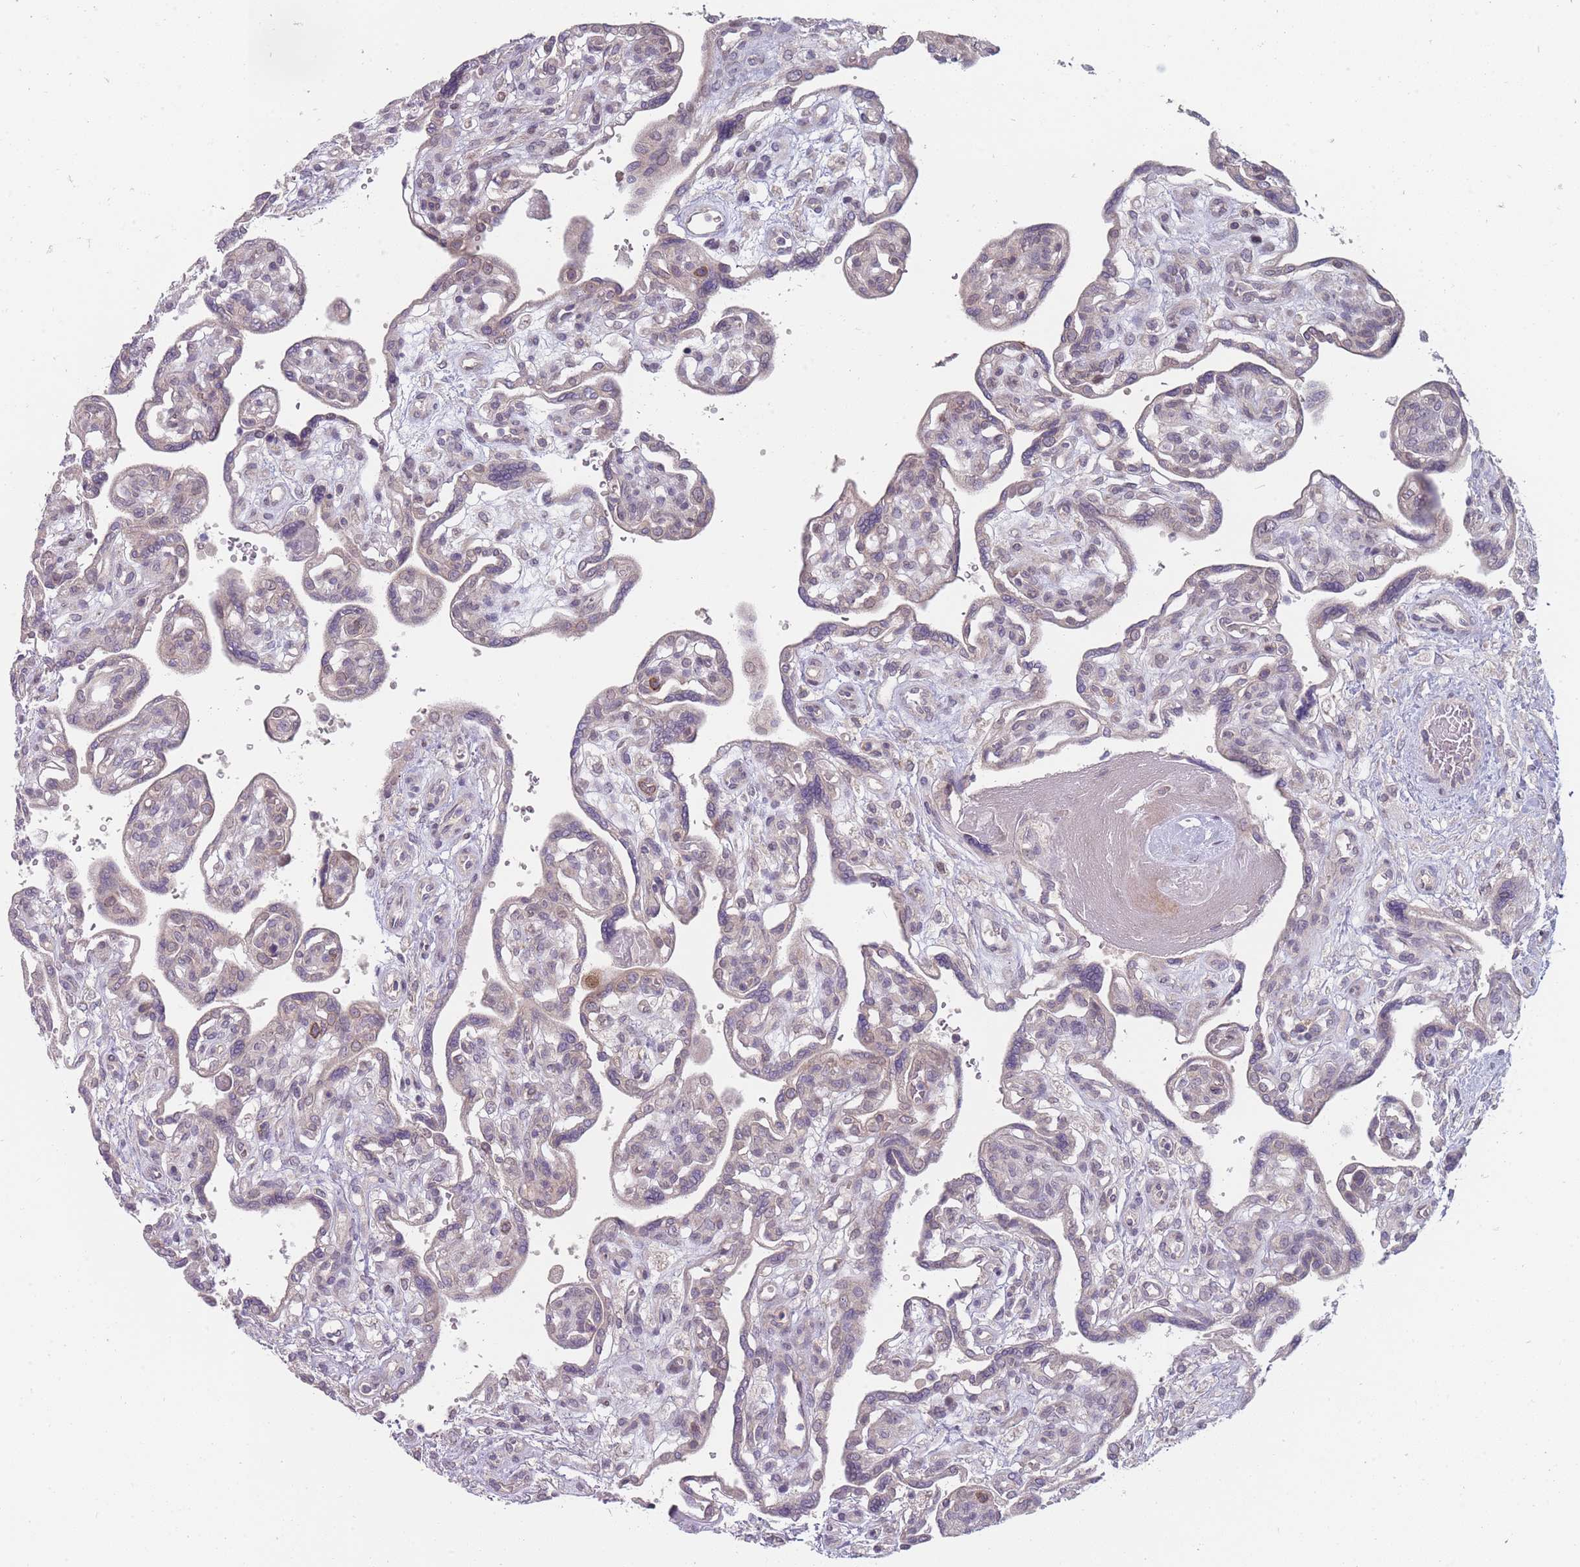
{"staining": {"intensity": "weak", "quantity": "25%-75%", "location": "nuclear"}, "tissue": "placenta", "cell_type": "Decidual cells", "image_type": "normal", "snomed": [{"axis": "morphology", "description": "Normal tissue, NOS"}, {"axis": "topography", "description": "Placenta"}], "caption": "Immunohistochemical staining of unremarkable human placenta demonstrates low levels of weak nuclear staining in about 25%-75% of decidual cells.", "gene": "PCDH12", "patient": {"sex": "female", "age": 39}}